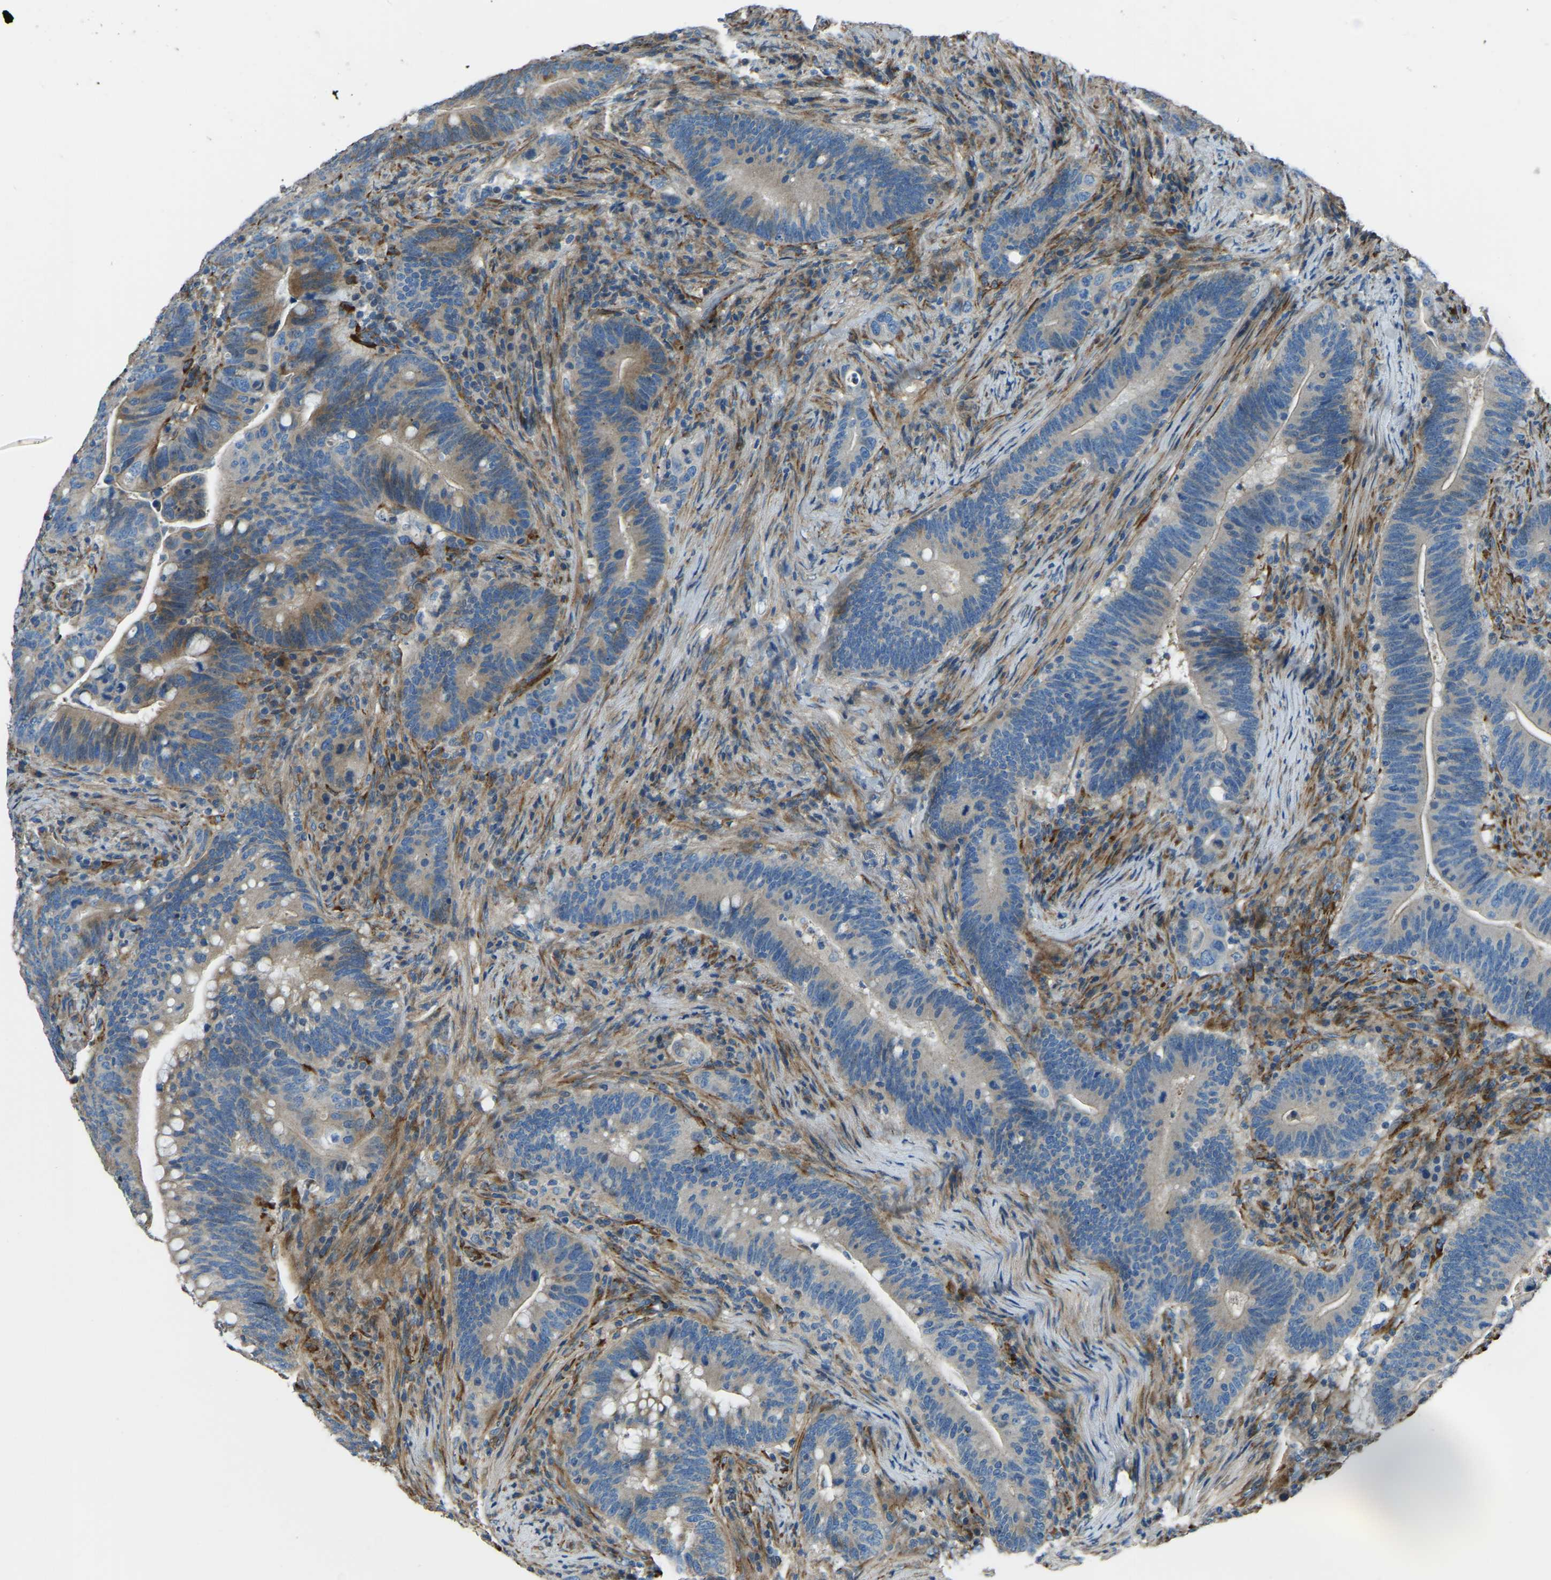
{"staining": {"intensity": "moderate", "quantity": "<25%", "location": "cytoplasmic/membranous"}, "tissue": "colorectal cancer", "cell_type": "Tumor cells", "image_type": "cancer", "snomed": [{"axis": "morphology", "description": "Normal tissue, NOS"}, {"axis": "morphology", "description": "Adenocarcinoma, NOS"}, {"axis": "topography", "description": "Colon"}], "caption": "Protein expression analysis of colorectal adenocarcinoma displays moderate cytoplasmic/membranous expression in about <25% of tumor cells.", "gene": "COL3A1", "patient": {"sex": "female", "age": 66}}